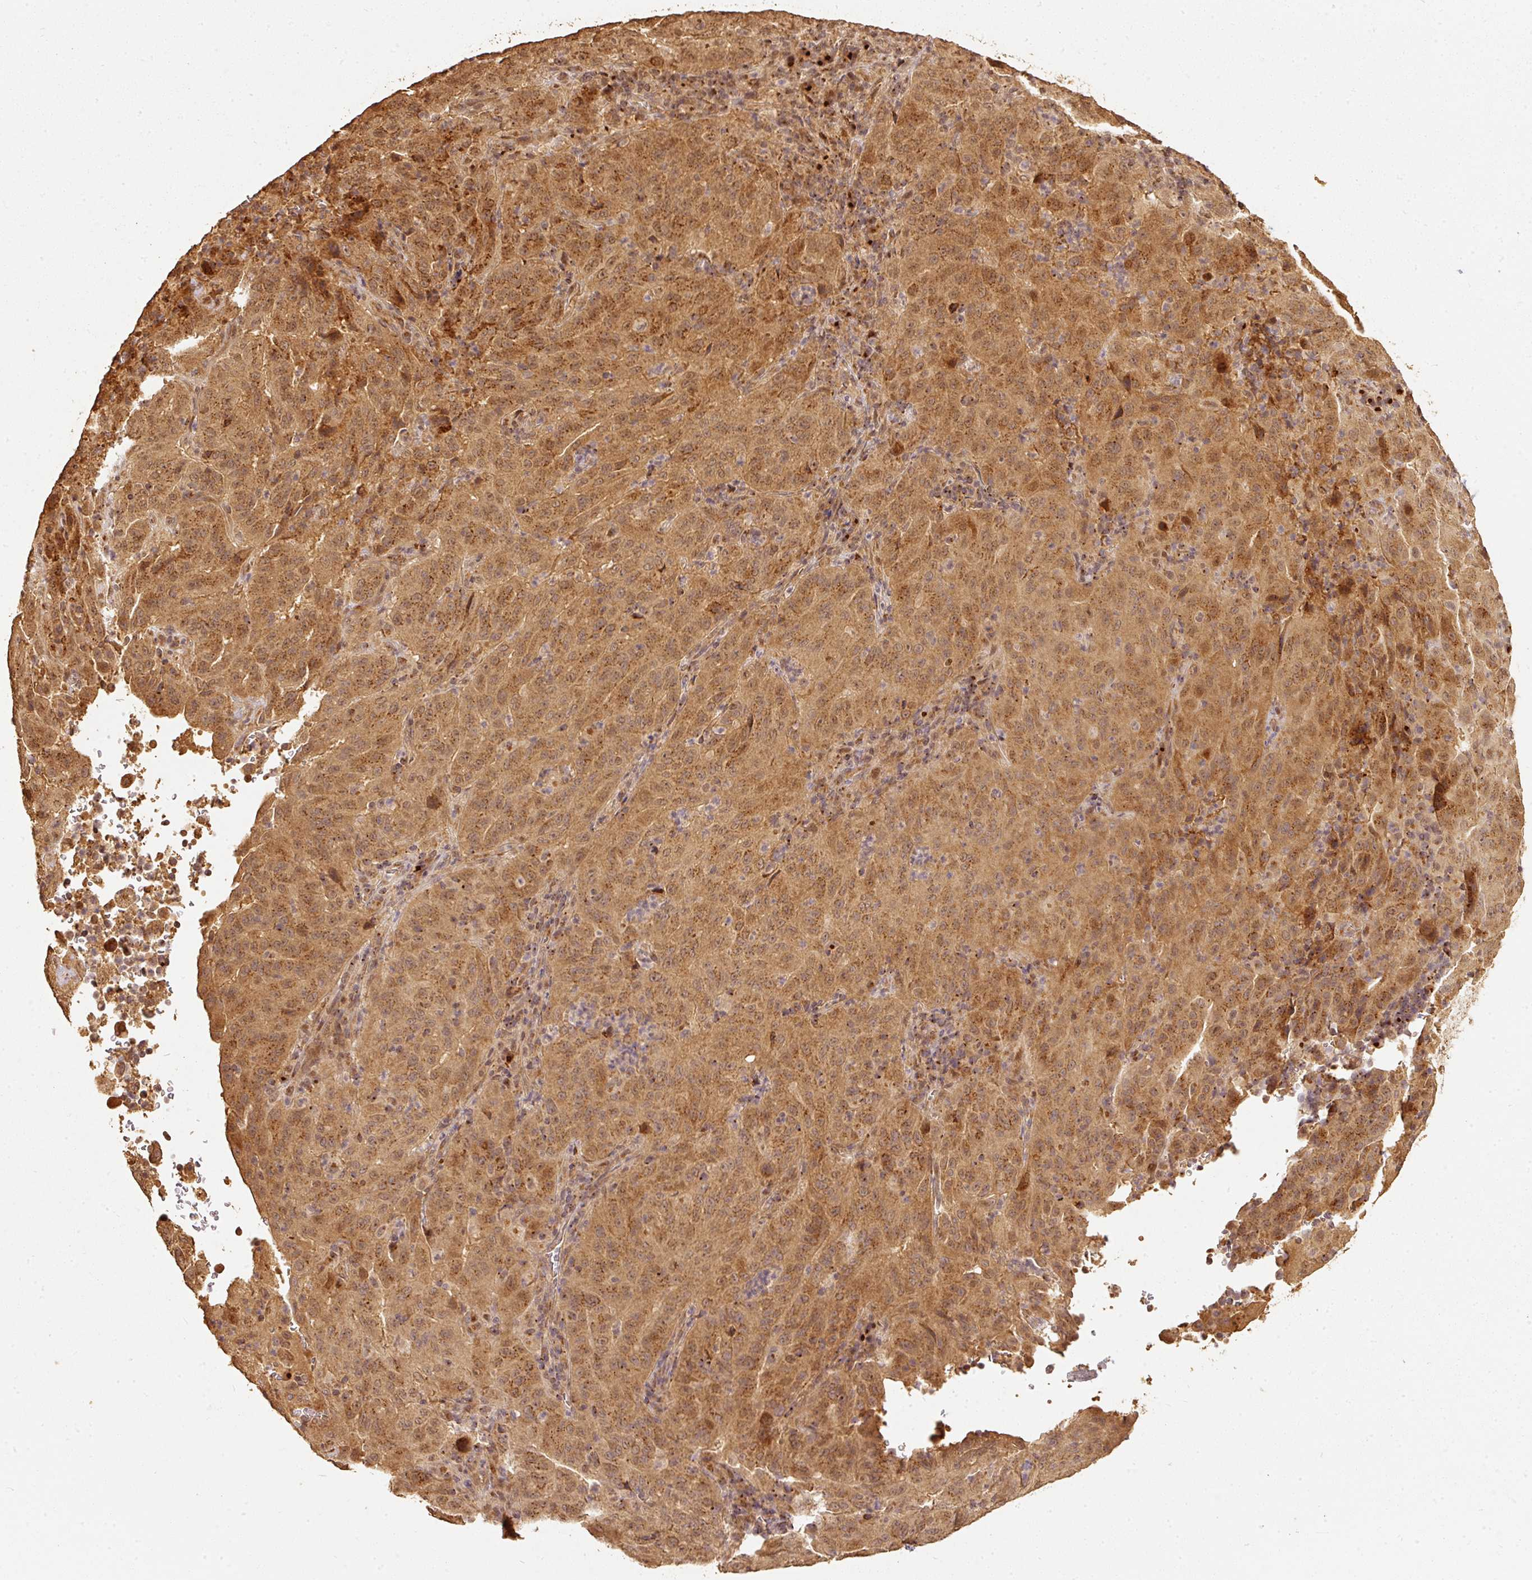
{"staining": {"intensity": "moderate", "quantity": ">75%", "location": "cytoplasmic/membranous"}, "tissue": "pancreatic cancer", "cell_type": "Tumor cells", "image_type": "cancer", "snomed": [{"axis": "morphology", "description": "Adenocarcinoma, NOS"}, {"axis": "topography", "description": "Pancreas"}], "caption": "Immunohistochemistry histopathology image of neoplastic tissue: human adenocarcinoma (pancreatic) stained using immunohistochemistry exhibits medium levels of moderate protein expression localized specifically in the cytoplasmic/membranous of tumor cells, appearing as a cytoplasmic/membranous brown color.", "gene": "FUT8", "patient": {"sex": "male", "age": 63}}